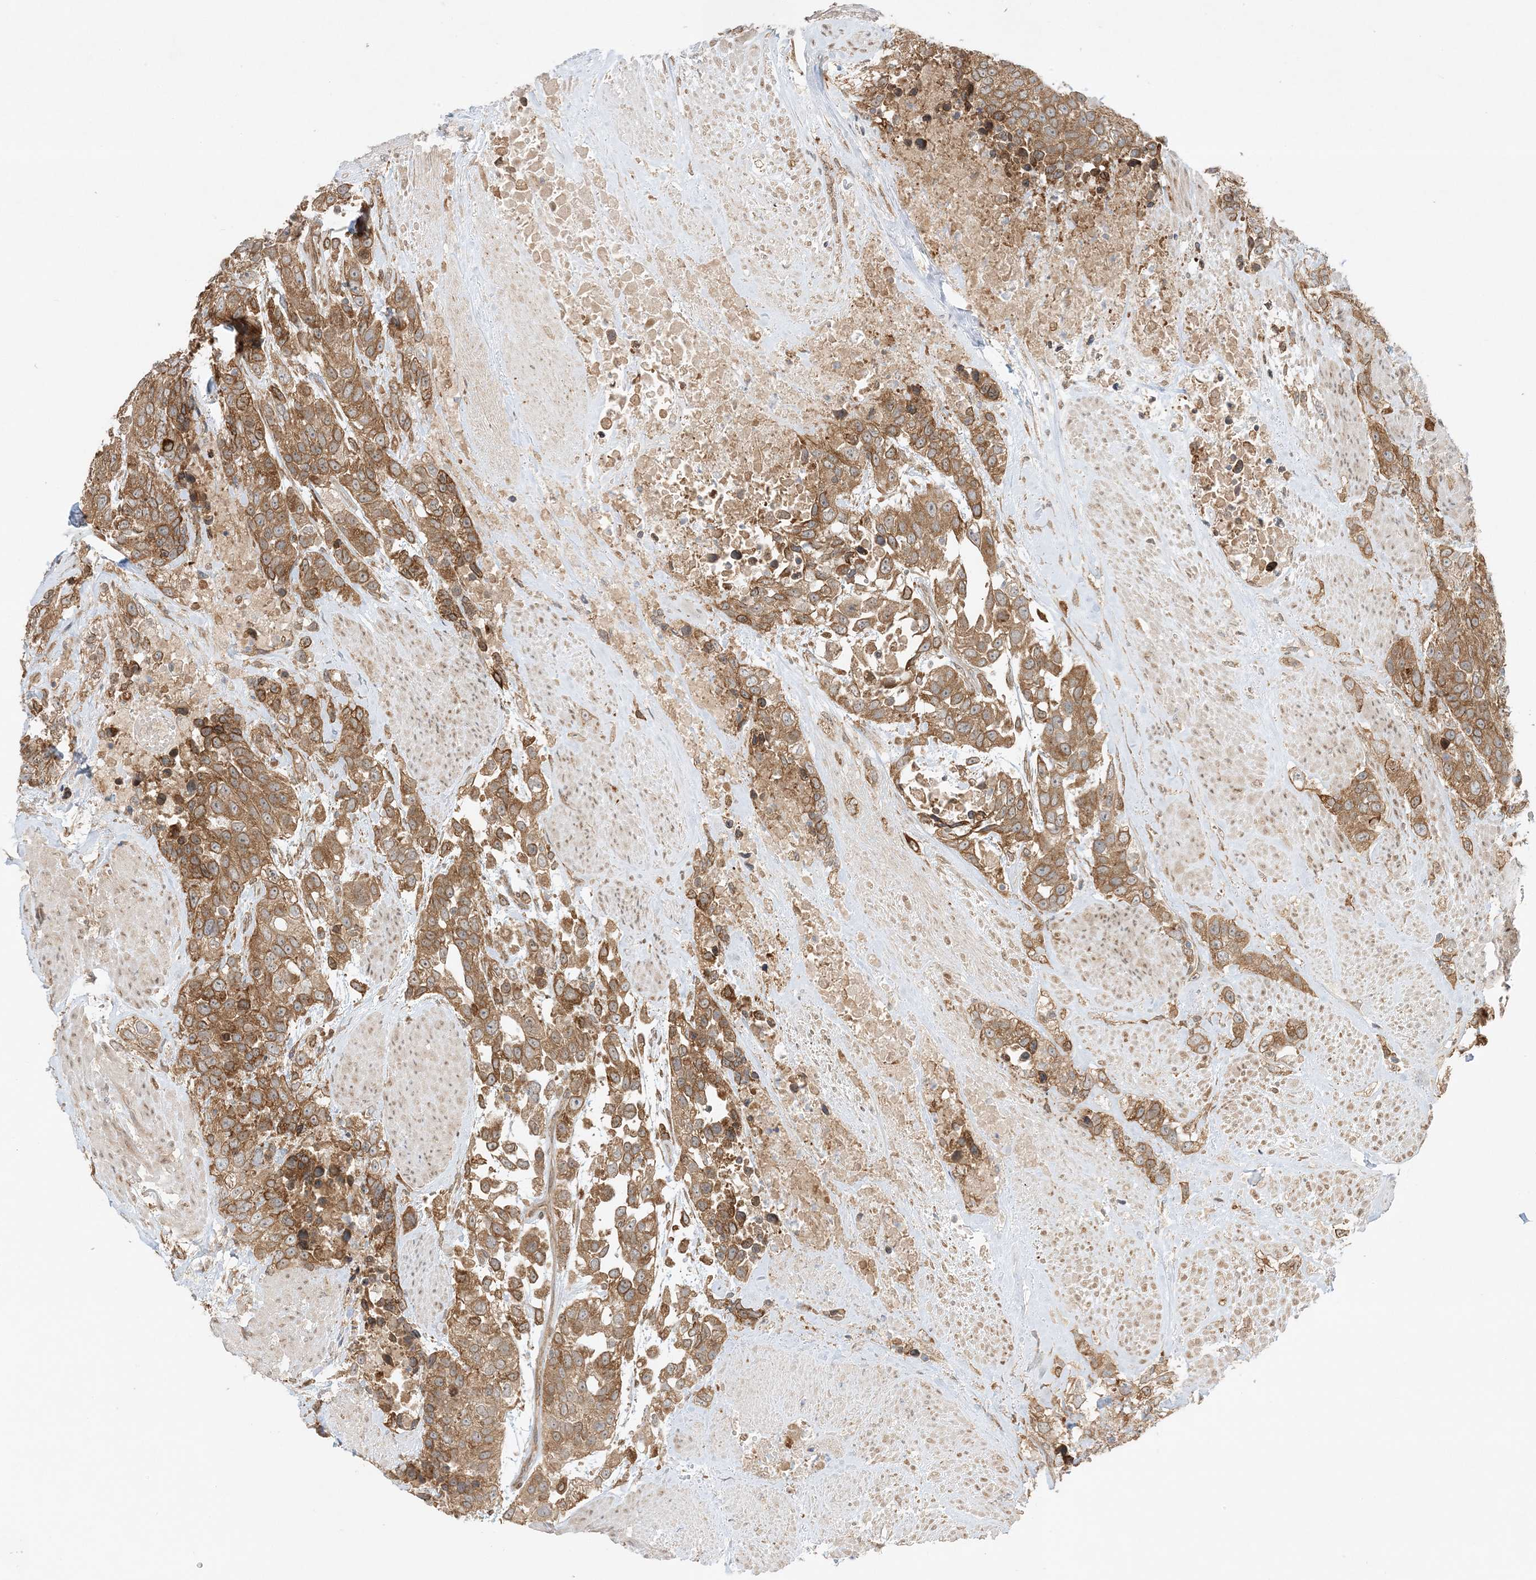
{"staining": {"intensity": "moderate", "quantity": ">75%", "location": "cytoplasmic/membranous"}, "tissue": "urothelial cancer", "cell_type": "Tumor cells", "image_type": "cancer", "snomed": [{"axis": "morphology", "description": "Urothelial carcinoma, High grade"}, {"axis": "topography", "description": "Urinary bladder"}], "caption": "Protein positivity by immunohistochemistry shows moderate cytoplasmic/membranous expression in approximately >75% of tumor cells in urothelial cancer.", "gene": "SCARF2", "patient": {"sex": "female", "age": 80}}